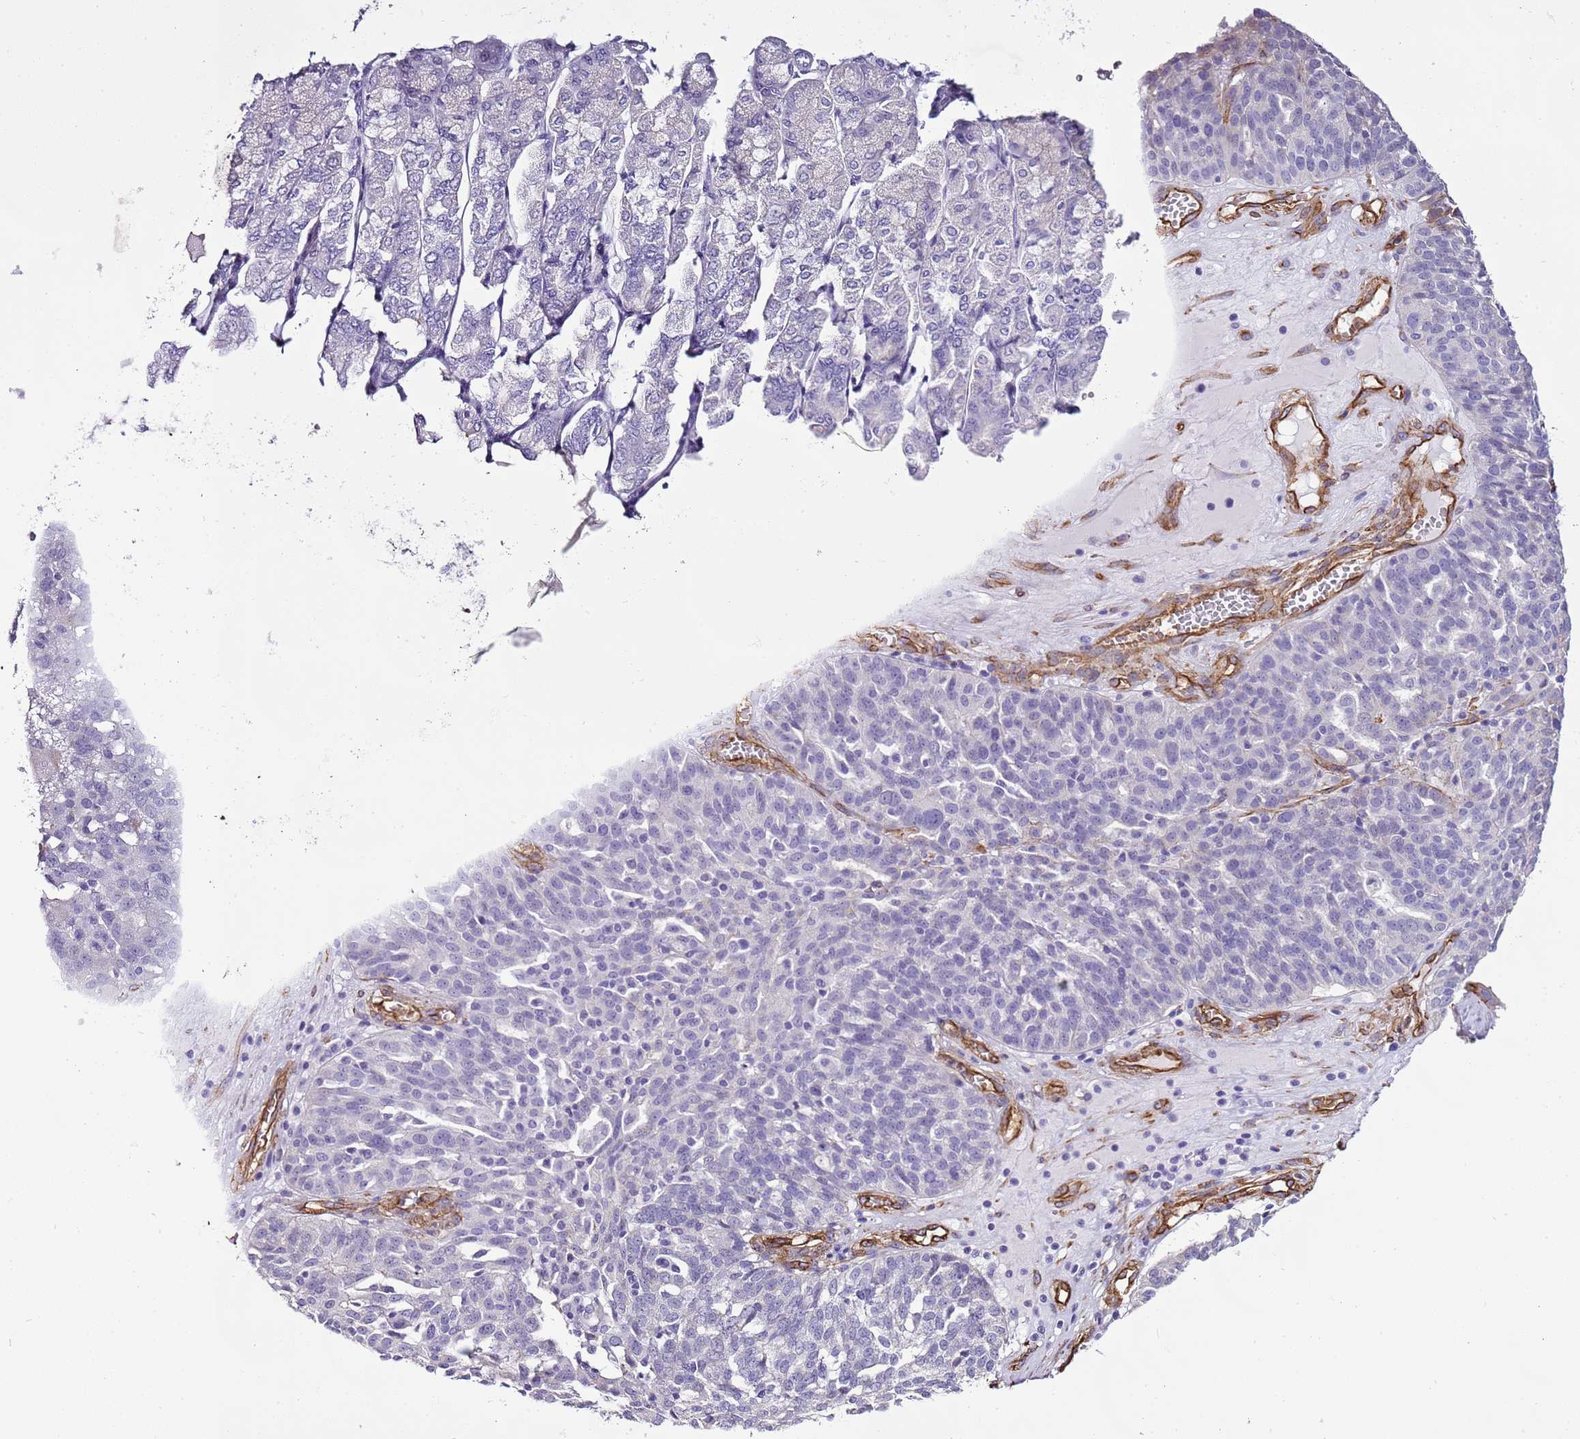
{"staining": {"intensity": "negative", "quantity": "none", "location": "none"}, "tissue": "ovarian cancer", "cell_type": "Tumor cells", "image_type": "cancer", "snomed": [{"axis": "morphology", "description": "Cystadenocarcinoma, serous, NOS"}, {"axis": "topography", "description": "Ovary"}], "caption": "Human ovarian serous cystadenocarcinoma stained for a protein using IHC reveals no staining in tumor cells.", "gene": "CTDSPL", "patient": {"sex": "female", "age": 59}}